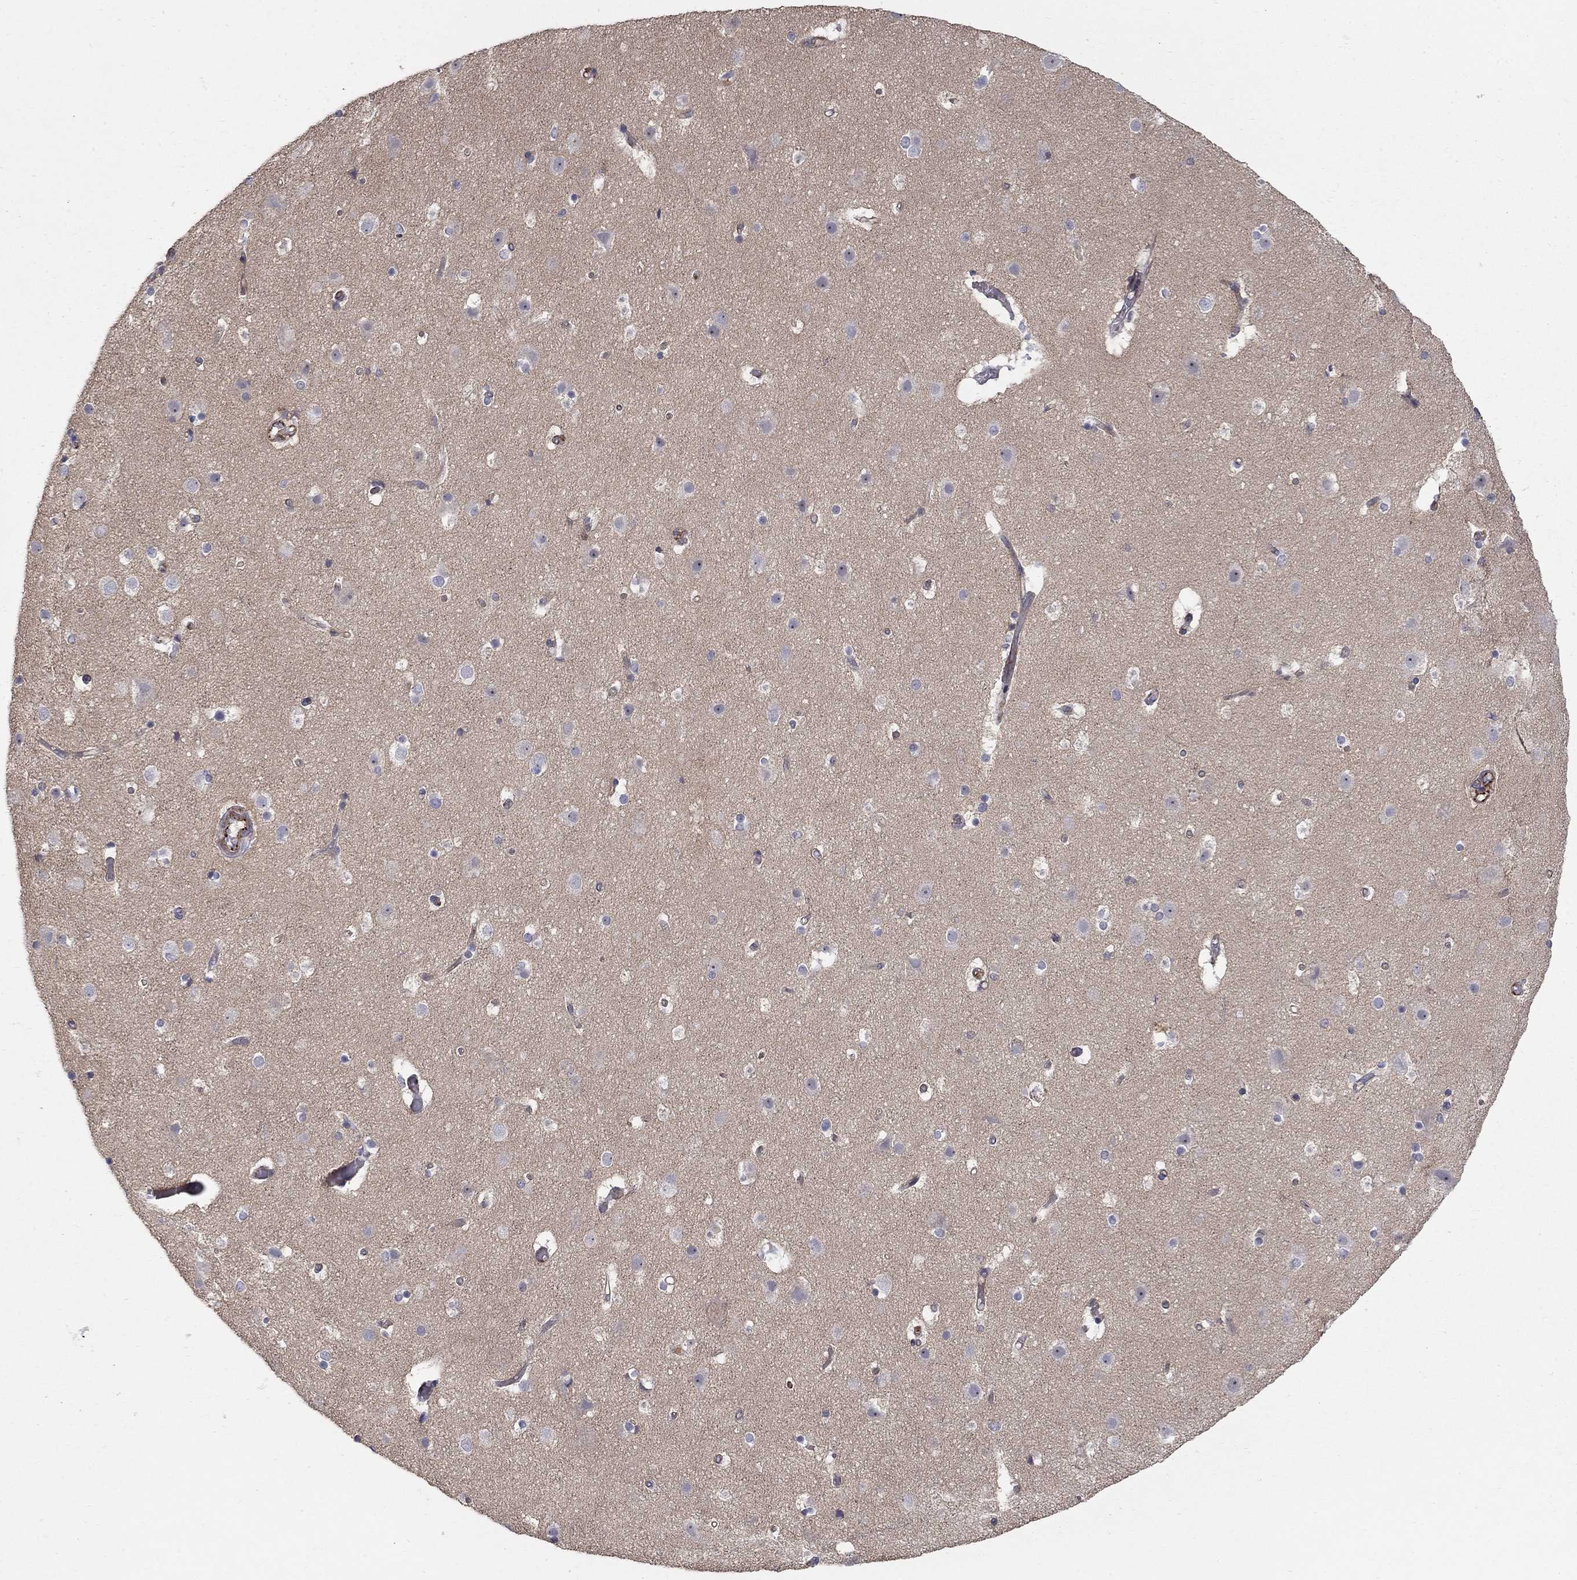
{"staining": {"intensity": "negative", "quantity": "none", "location": "none"}, "tissue": "cerebral cortex", "cell_type": "Endothelial cells", "image_type": "normal", "snomed": [{"axis": "morphology", "description": "Normal tissue, NOS"}, {"axis": "topography", "description": "Cerebral cortex"}], "caption": "DAB (3,3'-diaminobenzidine) immunohistochemical staining of benign human cerebral cortex exhibits no significant staining in endothelial cells.", "gene": "MSRA", "patient": {"sex": "female", "age": 52}}